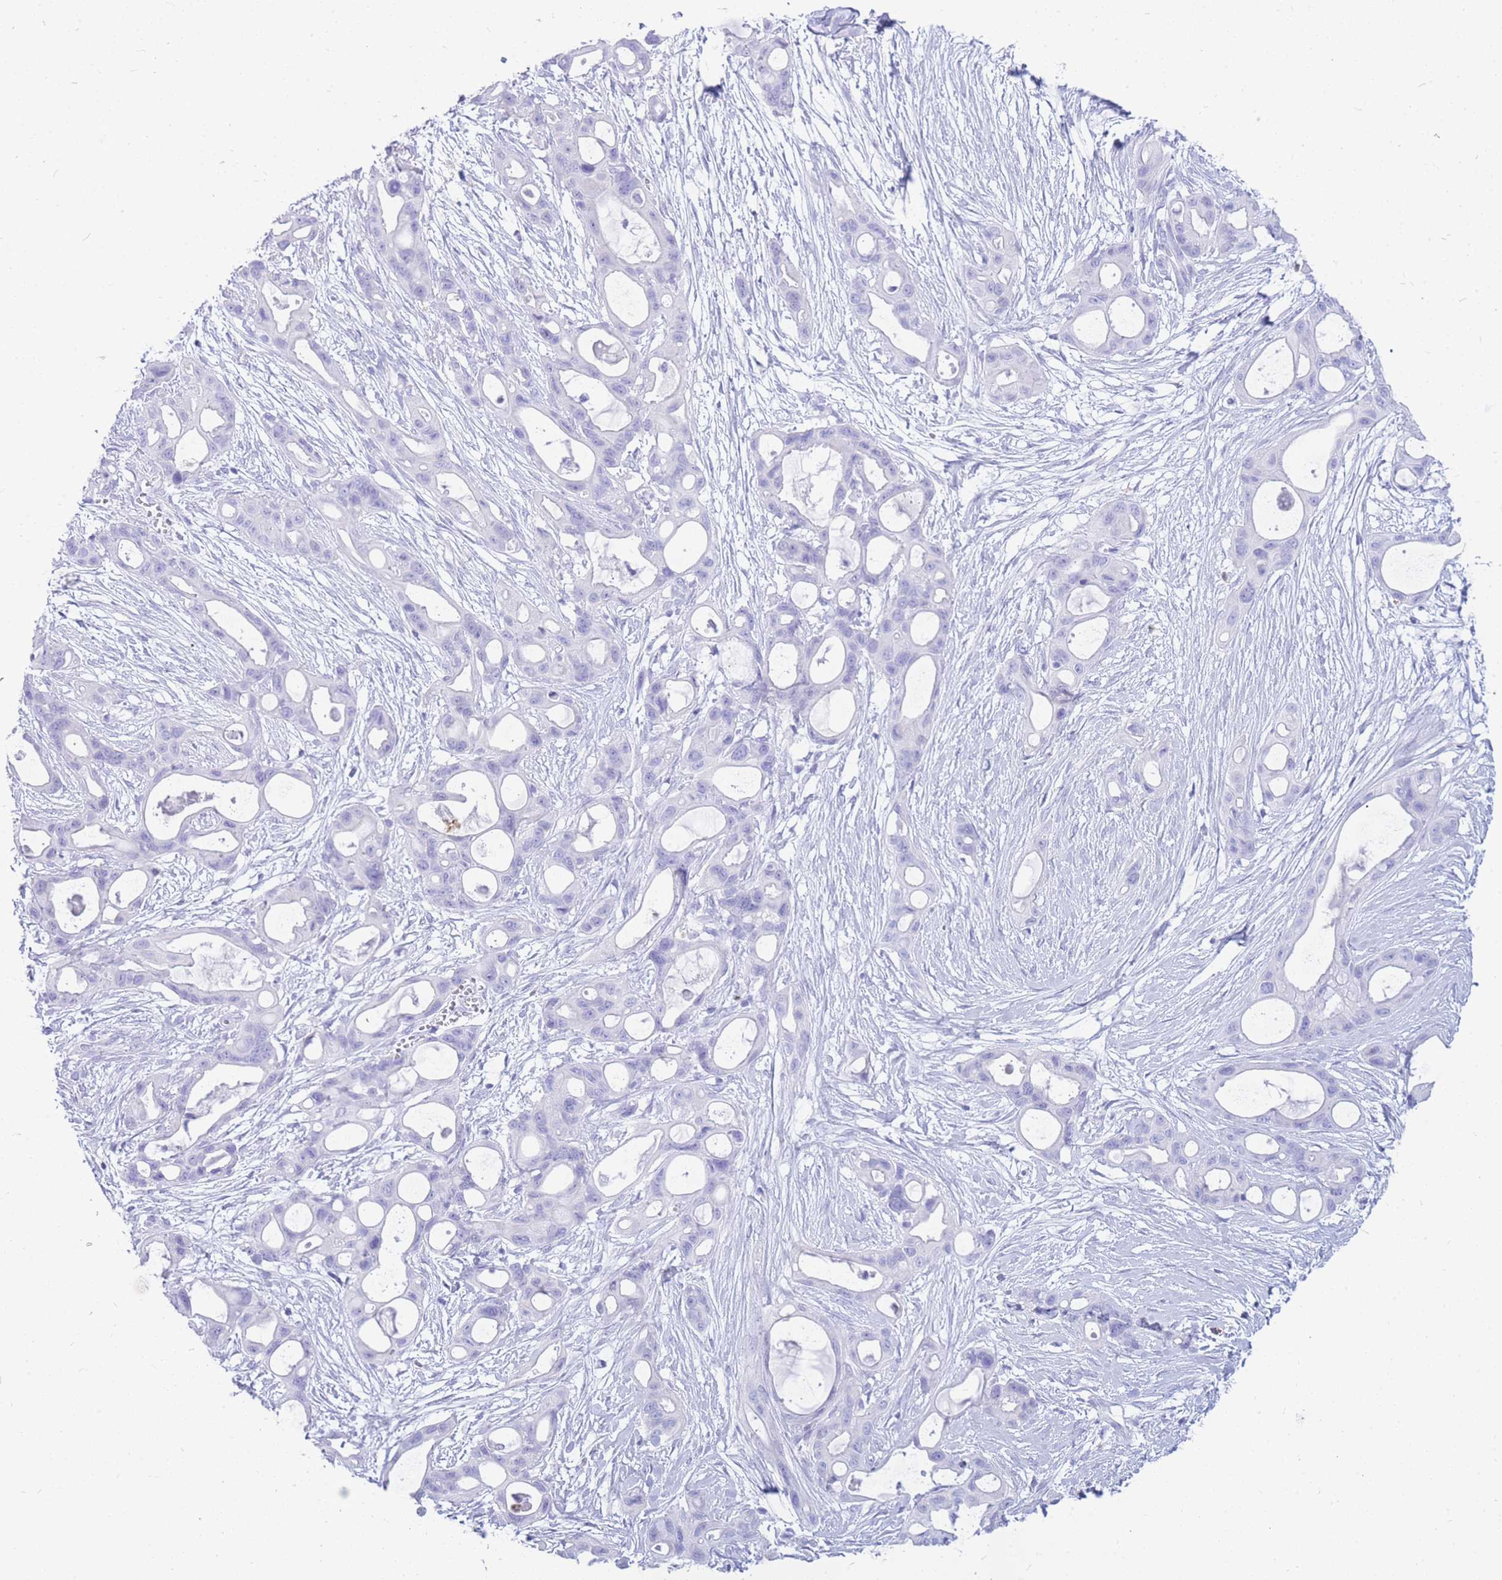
{"staining": {"intensity": "negative", "quantity": "none", "location": "none"}, "tissue": "ovarian cancer", "cell_type": "Tumor cells", "image_type": "cancer", "snomed": [{"axis": "morphology", "description": "Cystadenocarcinoma, mucinous, NOS"}, {"axis": "topography", "description": "Ovary"}], "caption": "A photomicrograph of human mucinous cystadenocarcinoma (ovarian) is negative for staining in tumor cells.", "gene": "HERC1", "patient": {"sex": "female", "age": 70}}